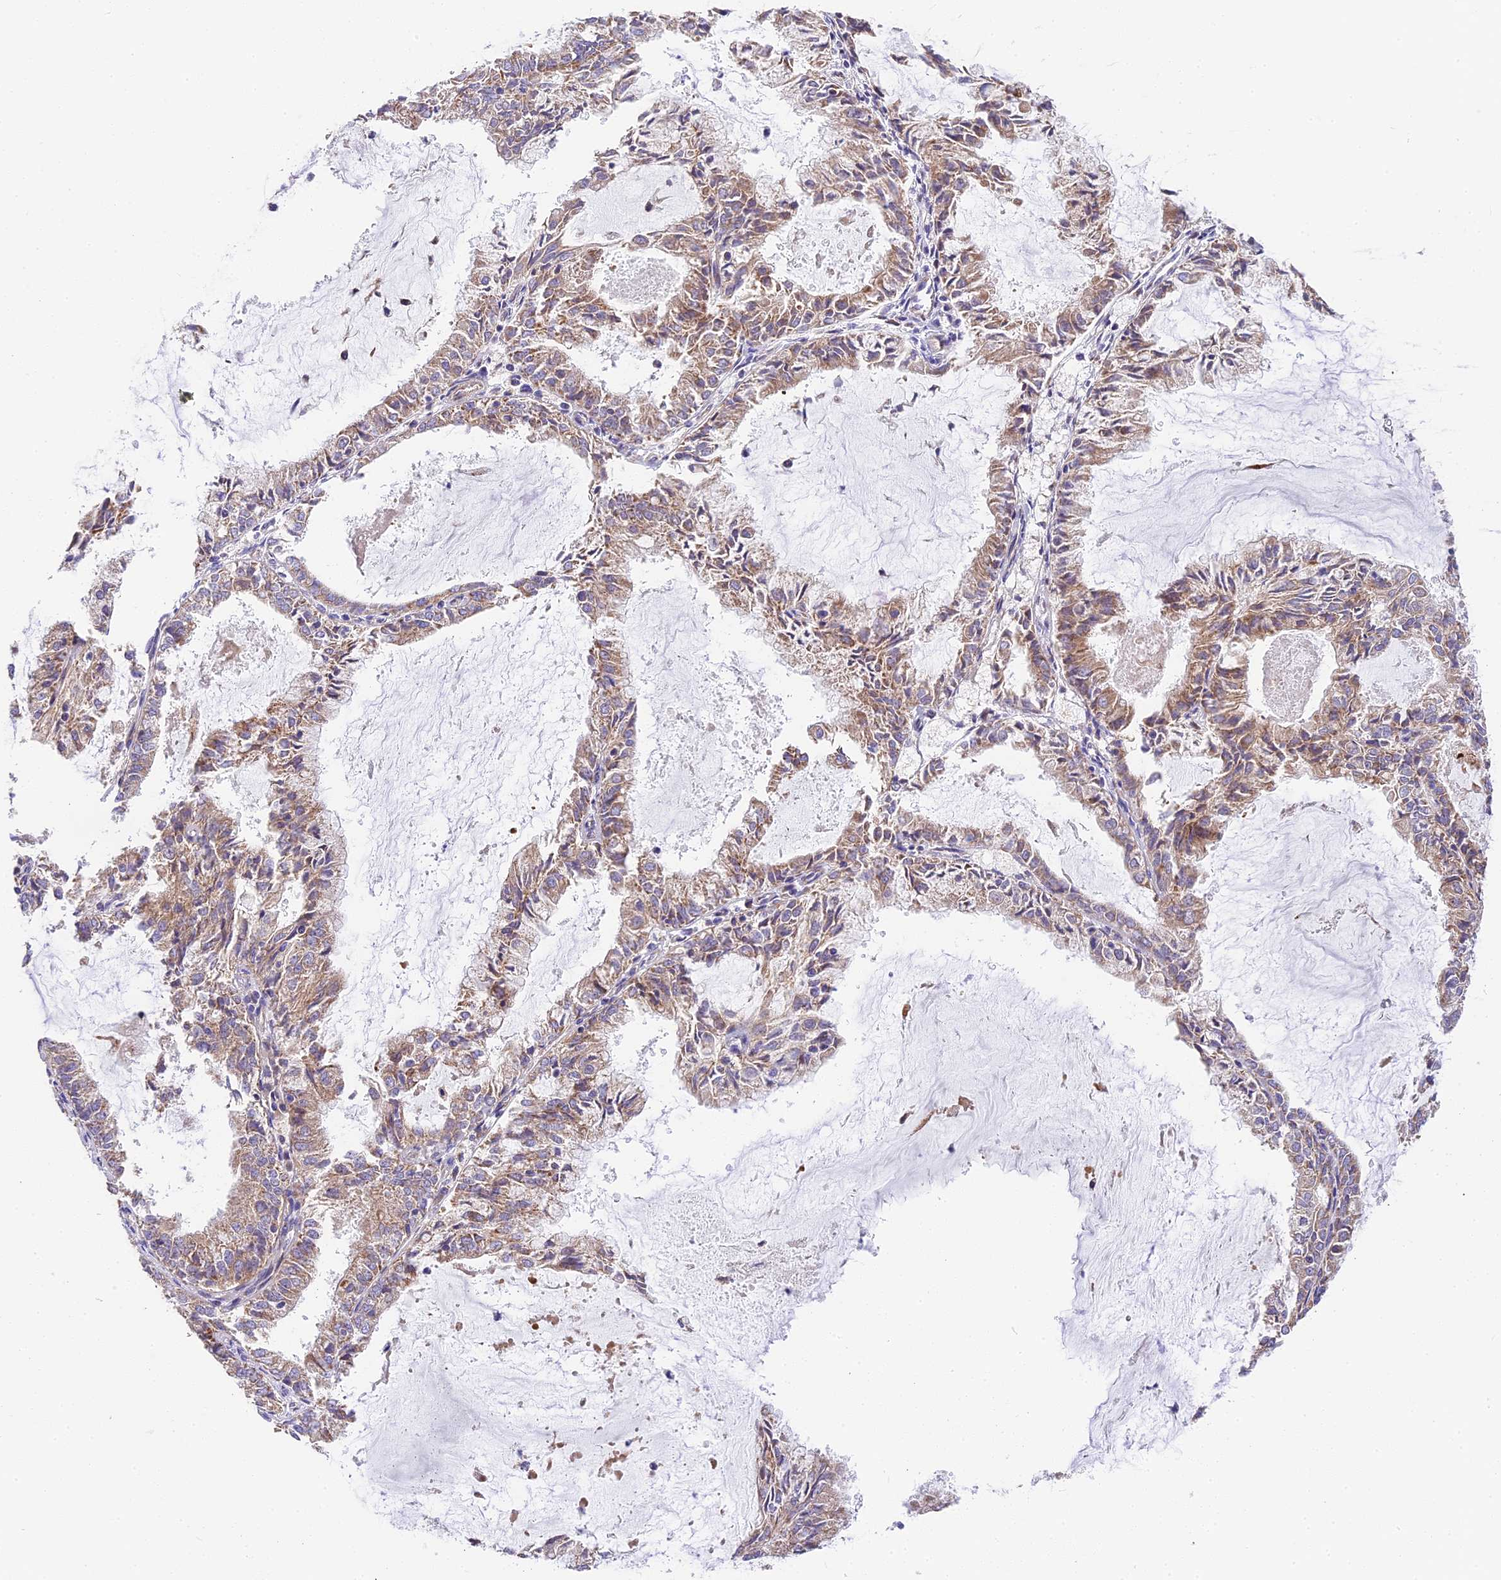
{"staining": {"intensity": "weak", "quantity": ">75%", "location": "cytoplasmic/membranous"}, "tissue": "endometrial cancer", "cell_type": "Tumor cells", "image_type": "cancer", "snomed": [{"axis": "morphology", "description": "Adenocarcinoma, NOS"}, {"axis": "topography", "description": "Endometrium"}], "caption": "An image of human endometrial cancer stained for a protein reveals weak cytoplasmic/membranous brown staining in tumor cells.", "gene": "MRAS", "patient": {"sex": "female", "age": 57}}